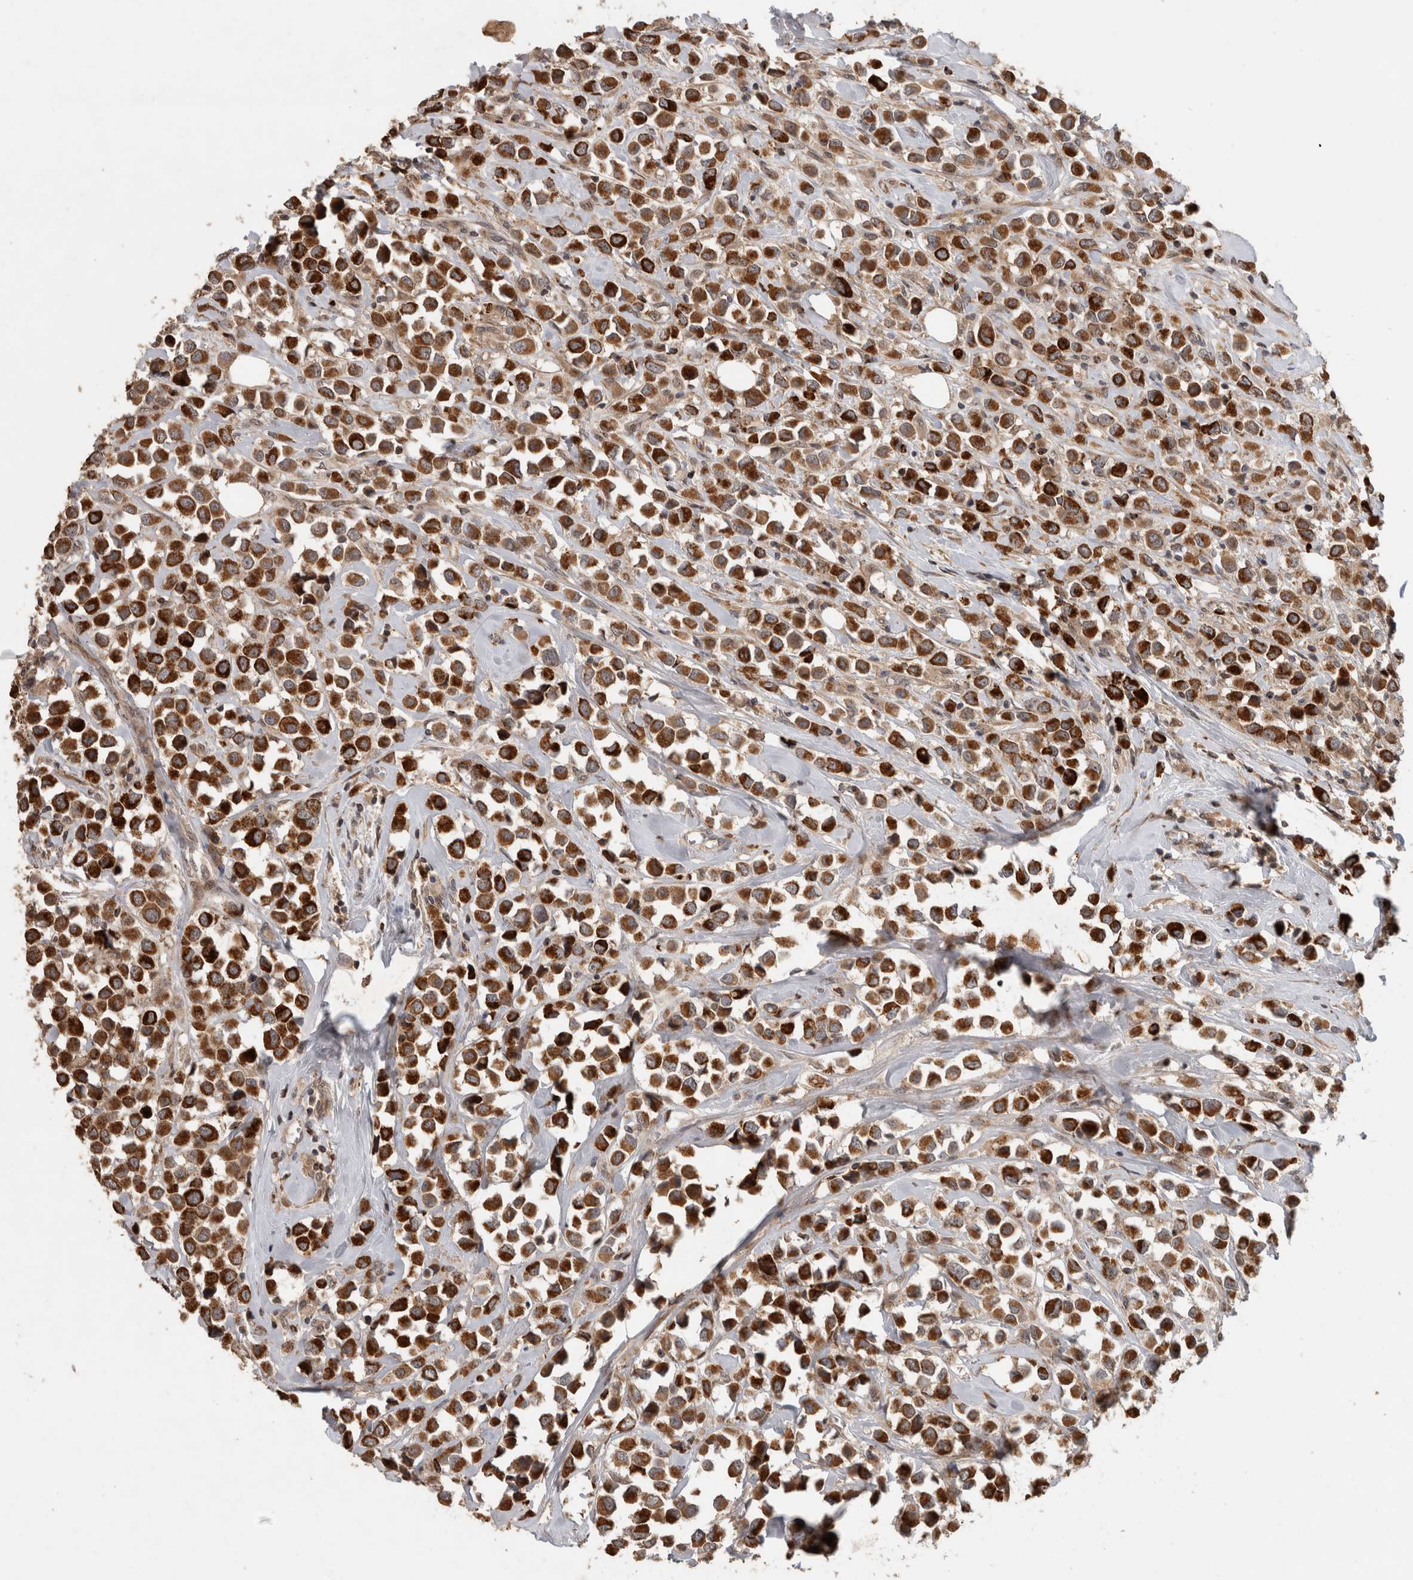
{"staining": {"intensity": "strong", "quantity": ">75%", "location": "cytoplasmic/membranous"}, "tissue": "breast cancer", "cell_type": "Tumor cells", "image_type": "cancer", "snomed": [{"axis": "morphology", "description": "Duct carcinoma"}, {"axis": "topography", "description": "Breast"}], "caption": "This photomicrograph exhibits immunohistochemistry staining of human breast cancer, with high strong cytoplasmic/membranous expression in about >75% of tumor cells.", "gene": "SERAC1", "patient": {"sex": "female", "age": 61}}